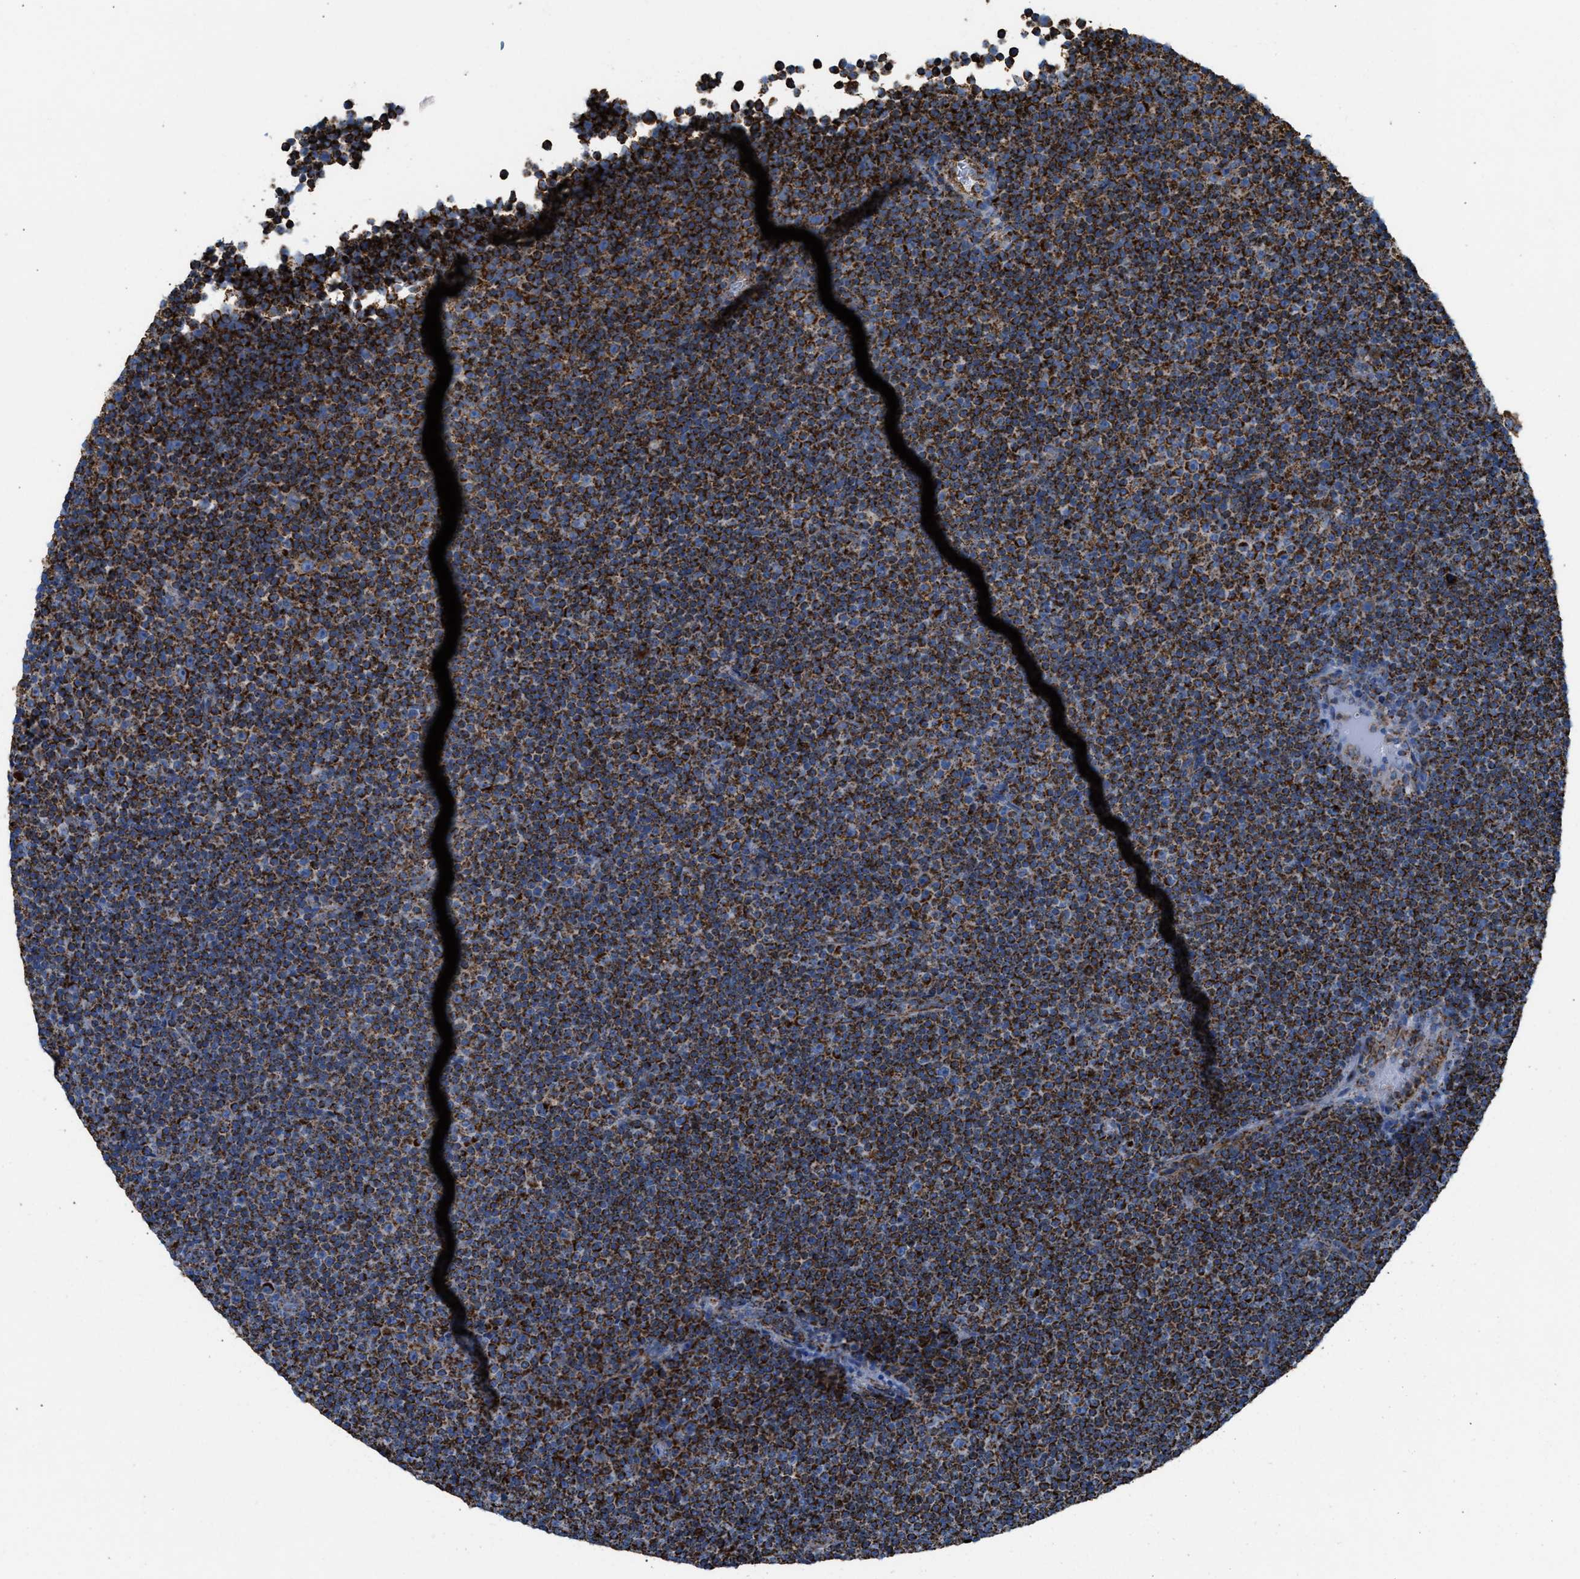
{"staining": {"intensity": "strong", "quantity": ">75%", "location": "cytoplasmic/membranous"}, "tissue": "lymphoma", "cell_type": "Tumor cells", "image_type": "cancer", "snomed": [{"axis": "morphology", "description": "Malignant lymphoma, non-Hodgkin's type, Low grade"}, {"axis": "topography", "description": "Lymph node"}], "caption": "Immunohistochemistry photomicrograph of neoplastic tissue: low-grade malignant lymphoma, non-Hodgkin's type stained using immunohistochemistry reveals high levels of strong protein expression localized specifically in the cytoplasmic/membranous of tumor cells, appearing as a cytoplasmic/membranous brown color.", "gene": "ECHS1", "patient": {"sex": "female", "age": 67}}